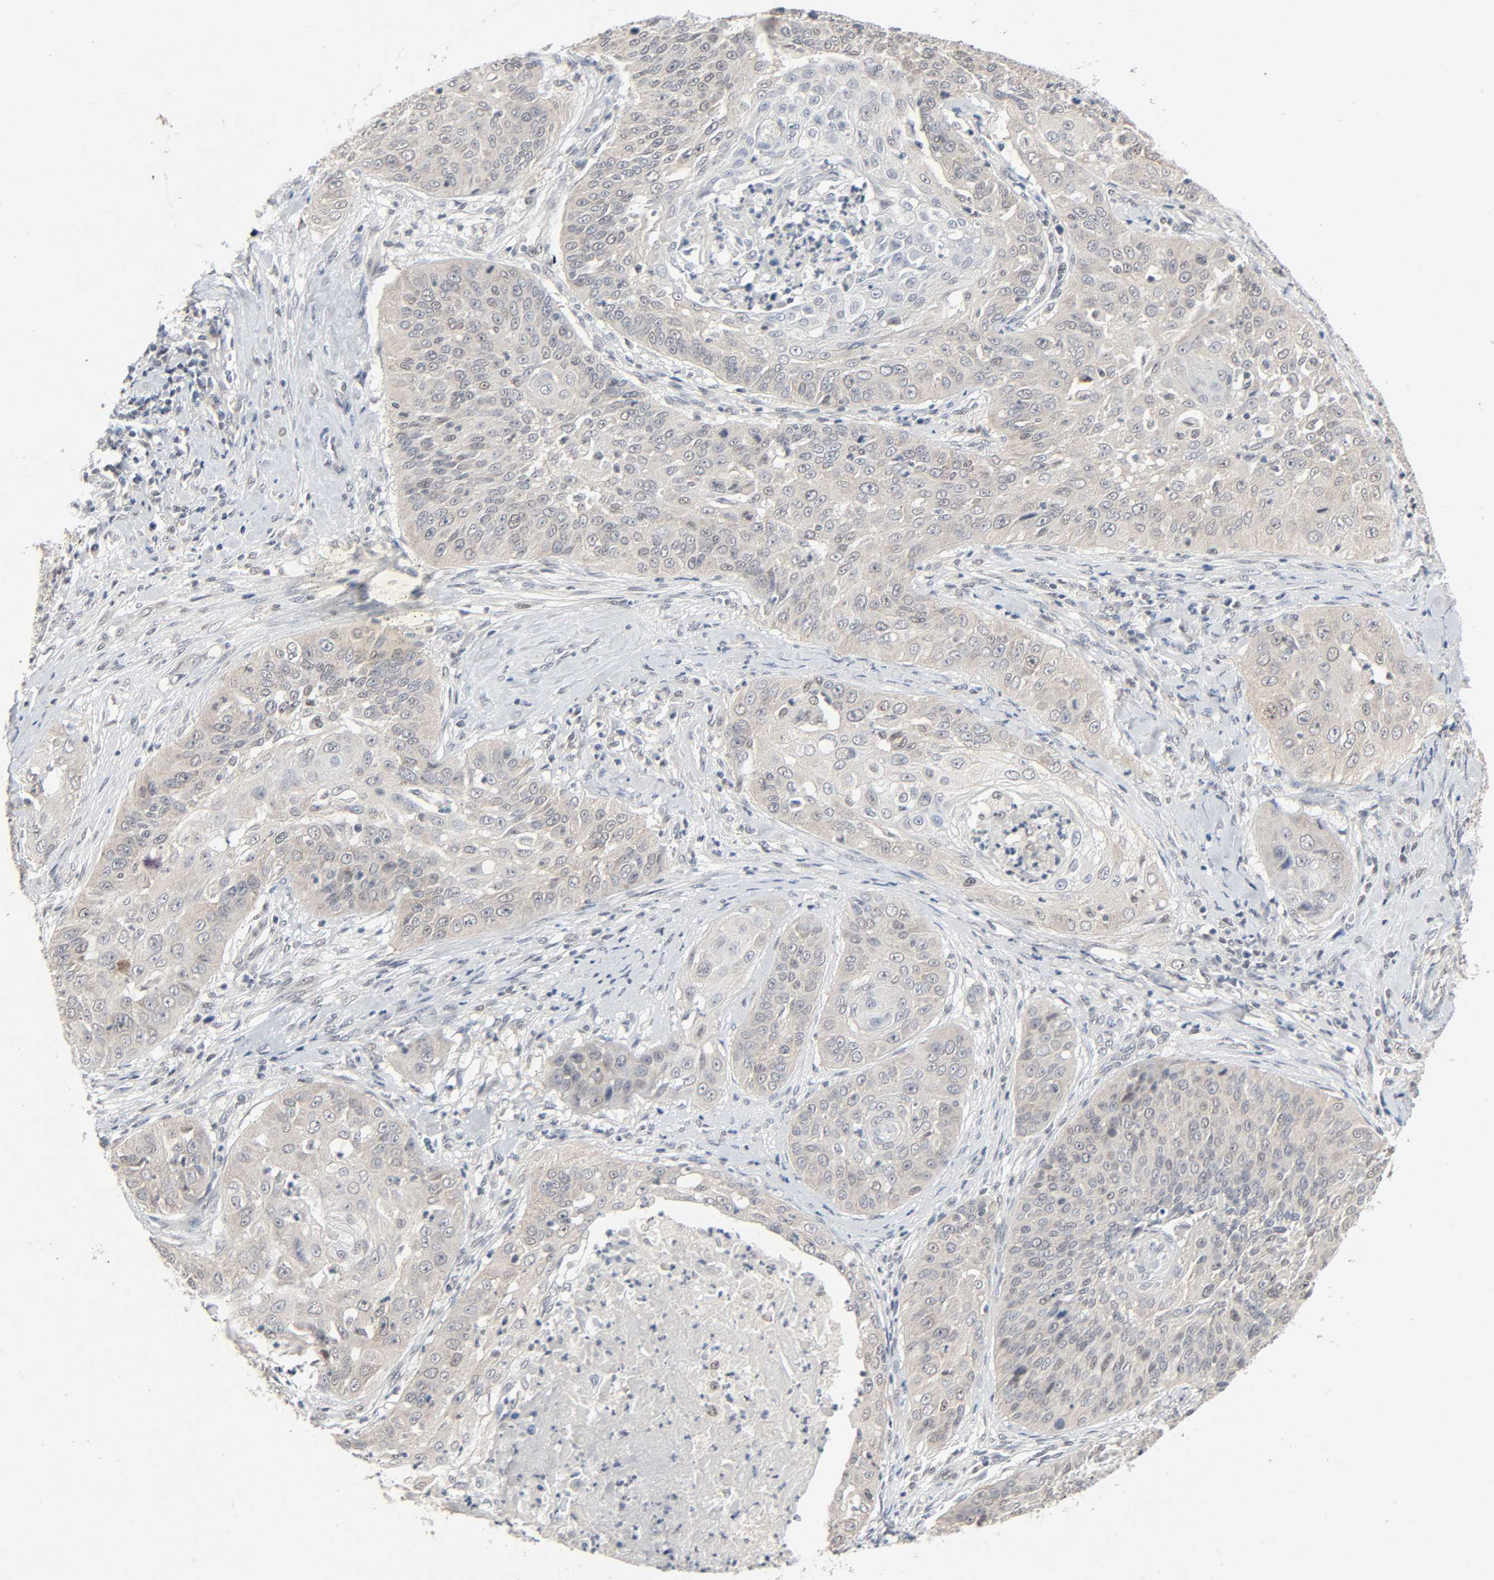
{"staining": {"intensity": "weak", "quantity": "25%-75%", "location": "cytoplasmic/membranous,nuclear"}, "tissue": "cervical cancer", "cell_type": "Tumor cells", "image_type": "cancer", "snomed": [{"axis": "morphology", "description": "Squamous cell carcinoma, NOS"}, {"axis": "topography", "description": "Cervix"}], "caption": "Squamous cell carcinoma (cervical) tissue reveals weak cytoplasmic/membranous and nuclear staining in approximately 25%-75% of tumor cells", "gene": "MAPKAPK5", "patient": {"sex": "female", "age": 64}}